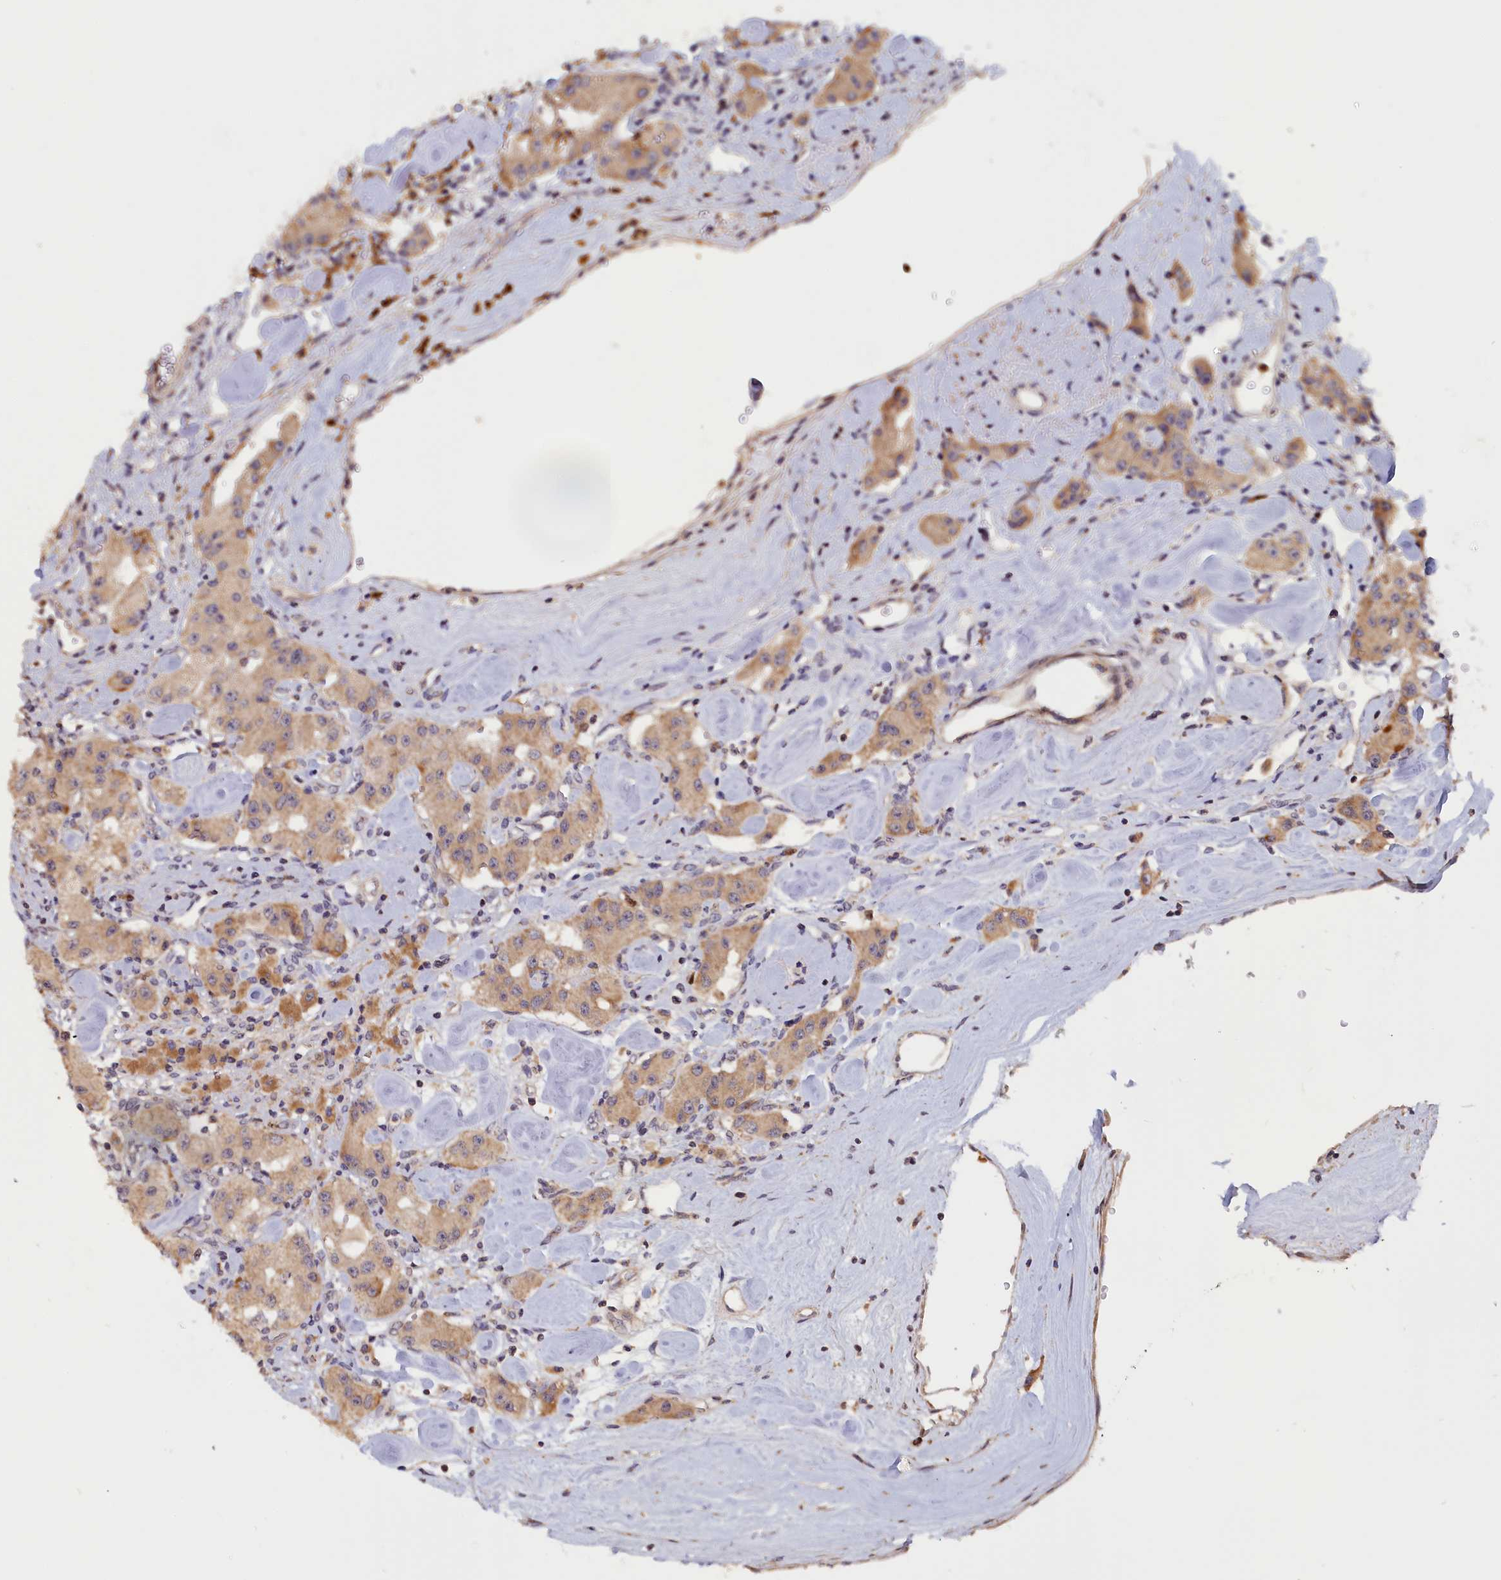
{"staining": {"intensity": "moderate", "quantity": ">75%", "location": "cytoplasmic/membranous"}, "tissue": "carcinoid", "cell_type": "Tumor cells", "image_type": "cancer", "snomed": [{"axis": "morphology", "description": "Carcinoid, malignant, NOS"}, {"axis": "topography", "description": "Pancreas"}], "caption": "DAB immunohistochemical staining of human carcinoid shows moderate cytoplasmic/membranous protein expression in approximately >75% of tumor cells. (DAB = brown stain, brightfield microscopy at high magnification).", "gene": "EPB41L4B", "patient": {"sex": "male", "age": 41}}